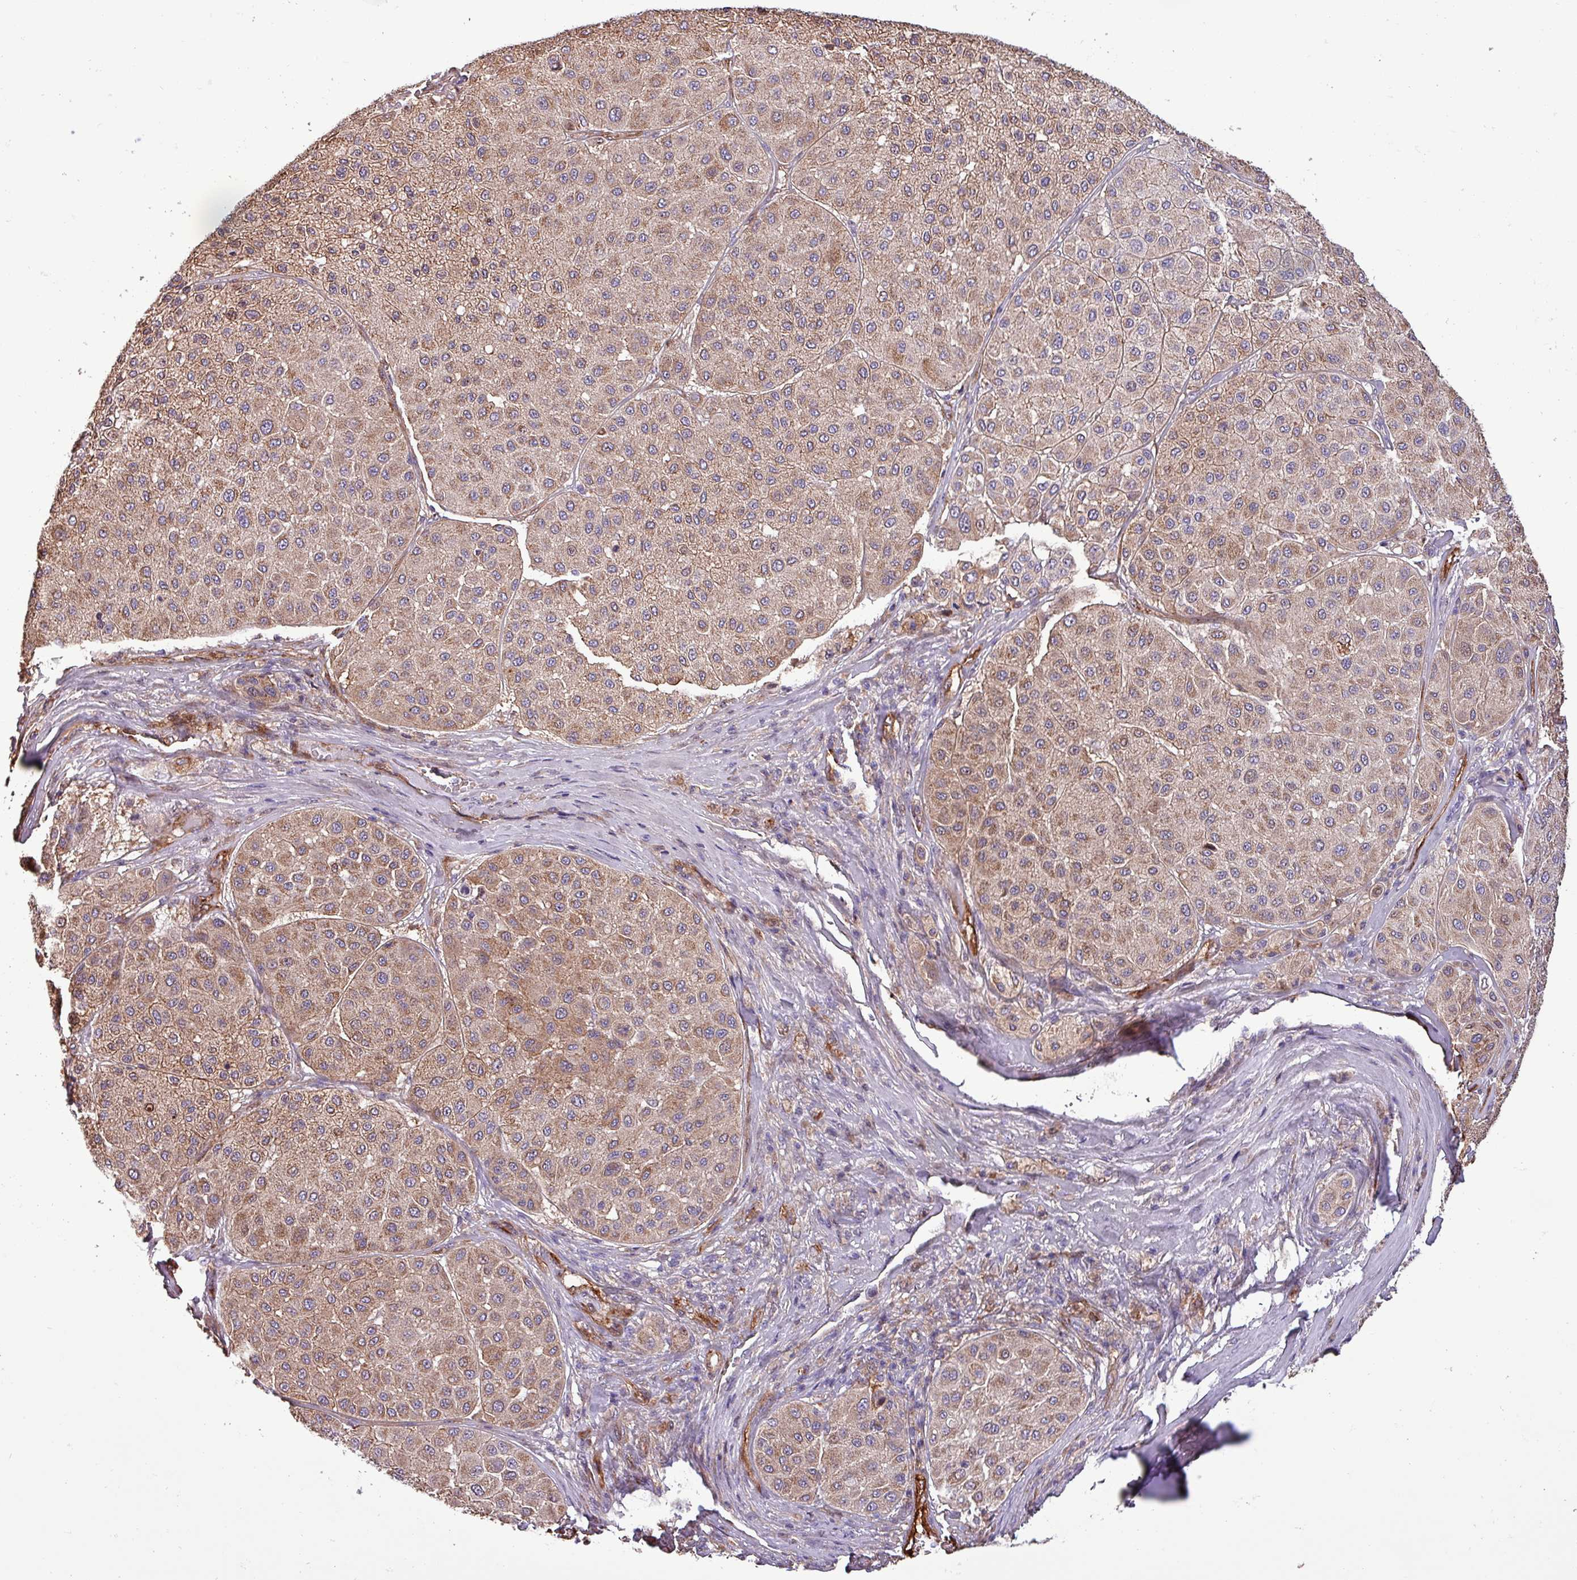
{"staining": {"intensity": "moderate", "quantity": "25%-75%", "location": "cytoplasmic/membranous"}, "tissue": "melanoma", "cell_type": "Tumor cells", "image_type": "cancer", "snomed": [{"axis": "morphology", "description": "Malignant melanoma, Metastatic site"}, {"axis": "topography", "description": "Smooth muscle"}], "caption": "A medium amount of moderate cytoplasmic/membranous expression is appreciated in about 25%-75% of tumor cells in malignant melanoma (metastatic site) tissue.", "gene": "SCIN", "patient": {"sex": "male", "age": 41}}